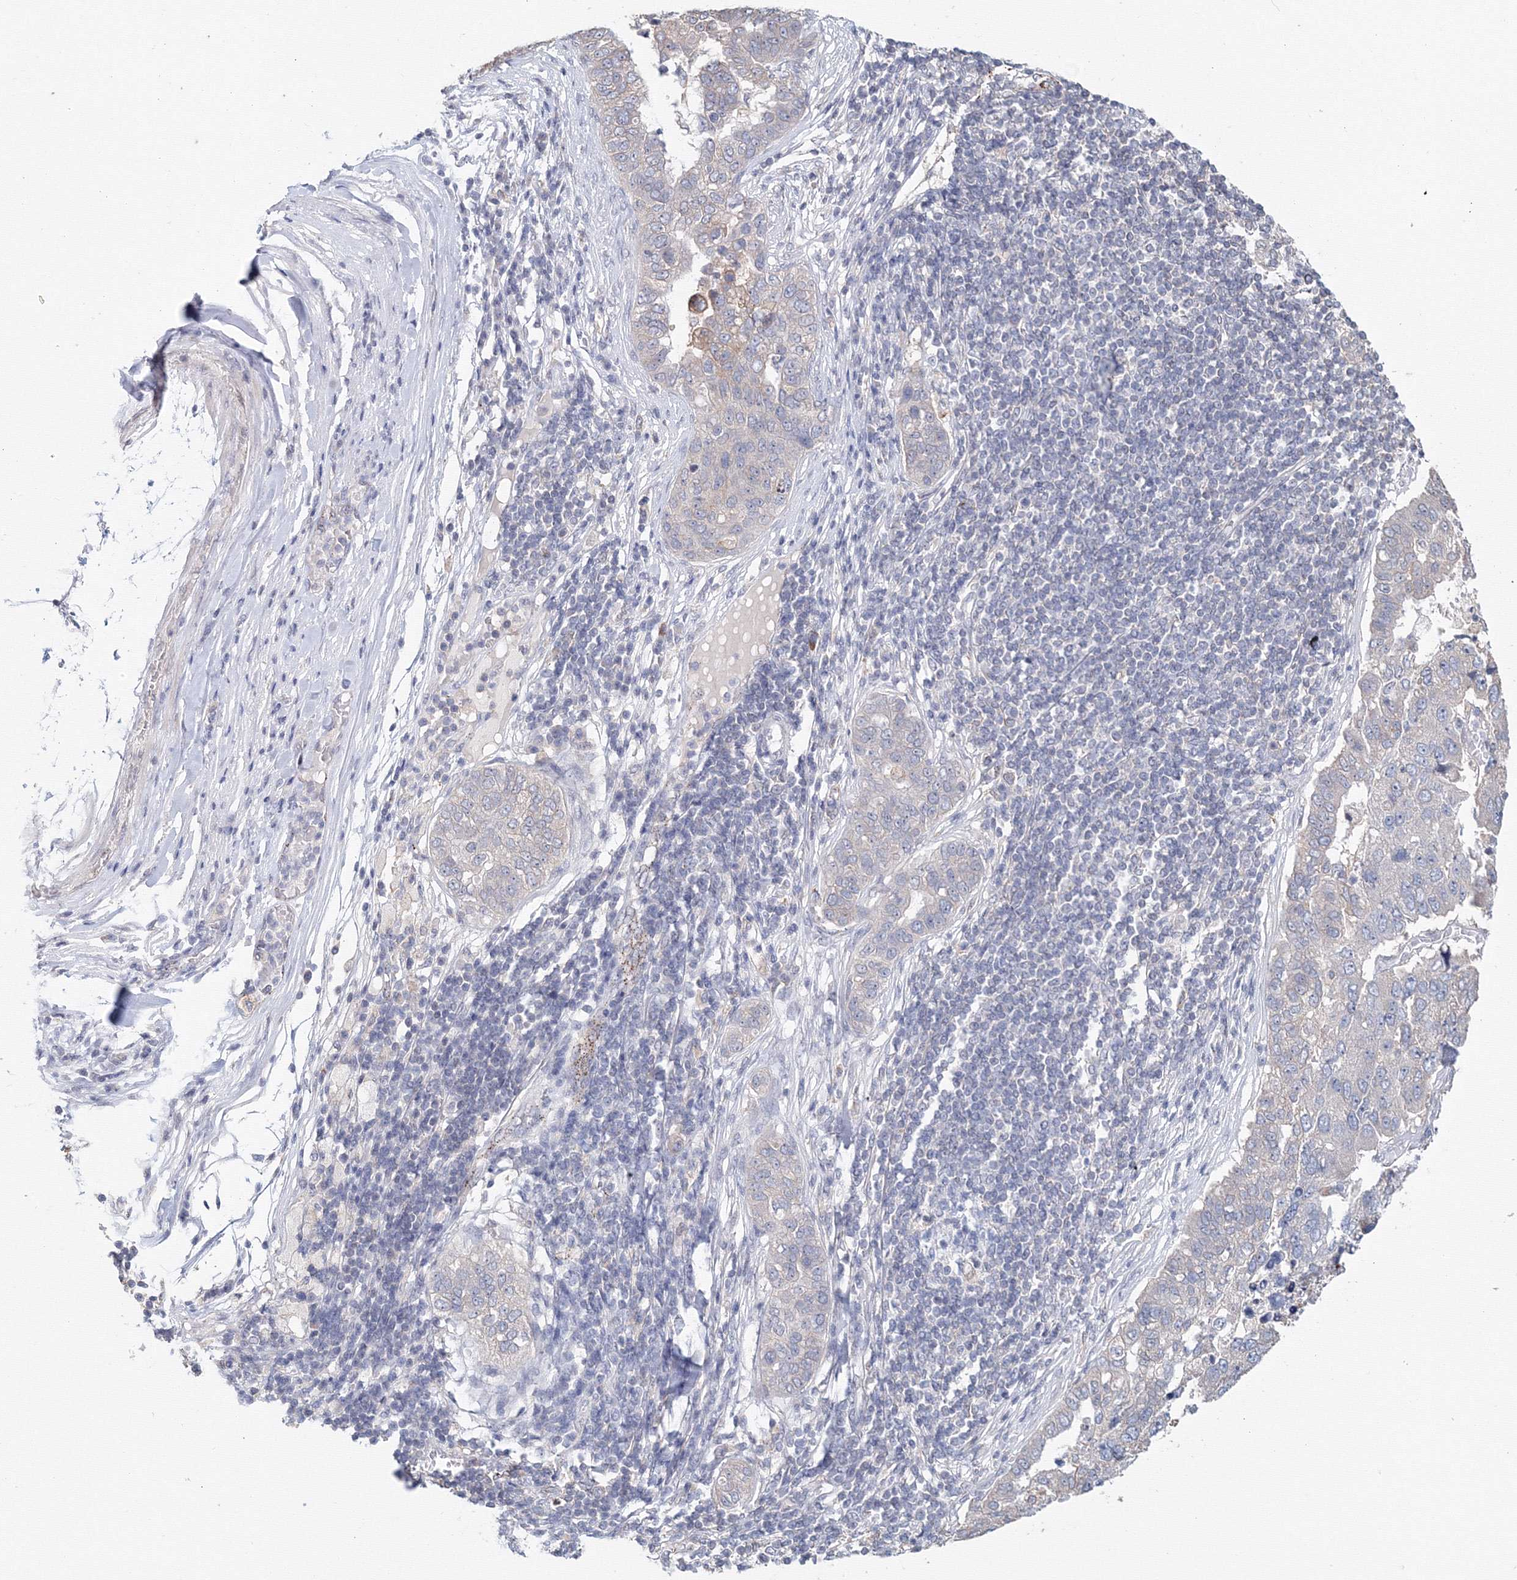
{"staining": {"intensity": "negative", "quantity": "none", "location": "none"}, "tissue": "pancreatic cancer", "cell_type": "Tumor cells", "image_type": "cancer", "snomed": [{"axis": "morphology", "description": "Adenocarcinoma, NOS"}, {"axis": "topography", "description": "Pancreas"}], "caption": "Immunohistochemistry (IHC) micrograph of neoplastic tissue: human adenocarcinoma (pancreatic) stained with DAB (3,3'-diaminobenzidine) displays no significant protein expression in tumor cells. (DAB (3,3'-diaminobenzidine) immunohistochemistry visualized using brightfield microscopy, high magnification).", "gene": "SLC7A7", "patient": {"sex": "female", "age": 61}}